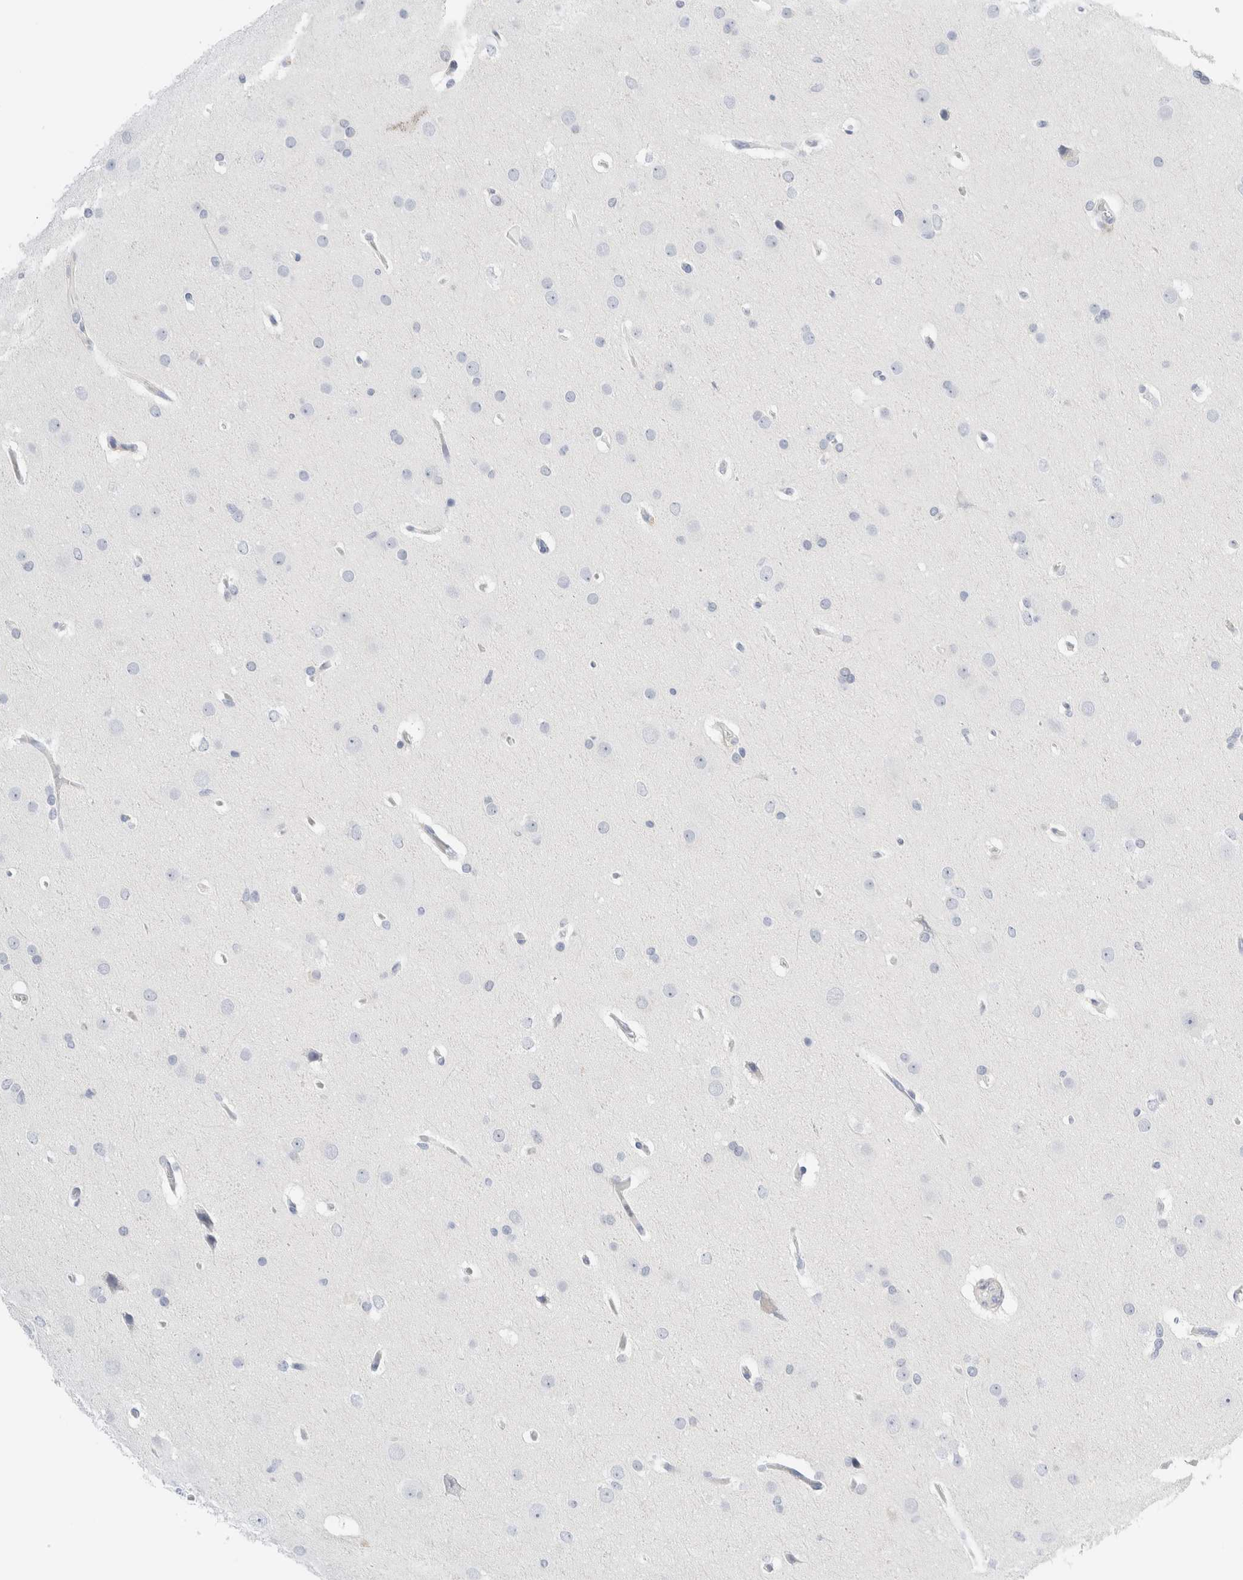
{"staining": {"intensity": "negative", "quantity": "none", "location": "none"}, "tissue": "glioma", "cell_type": "Tumor cells", "image_type": "cancer", "snomed": [{"axis": "morphology", "description": "Glioma, malignant, Low grade"}, {"axis": "topography", "description": "Brain"}], "caption": "The histopathology image exhibits no staining of tumor cells in malignant glioma (low-grade).", "gene": "ADAM30", "patient": {"sex": "female", "age": 37}}